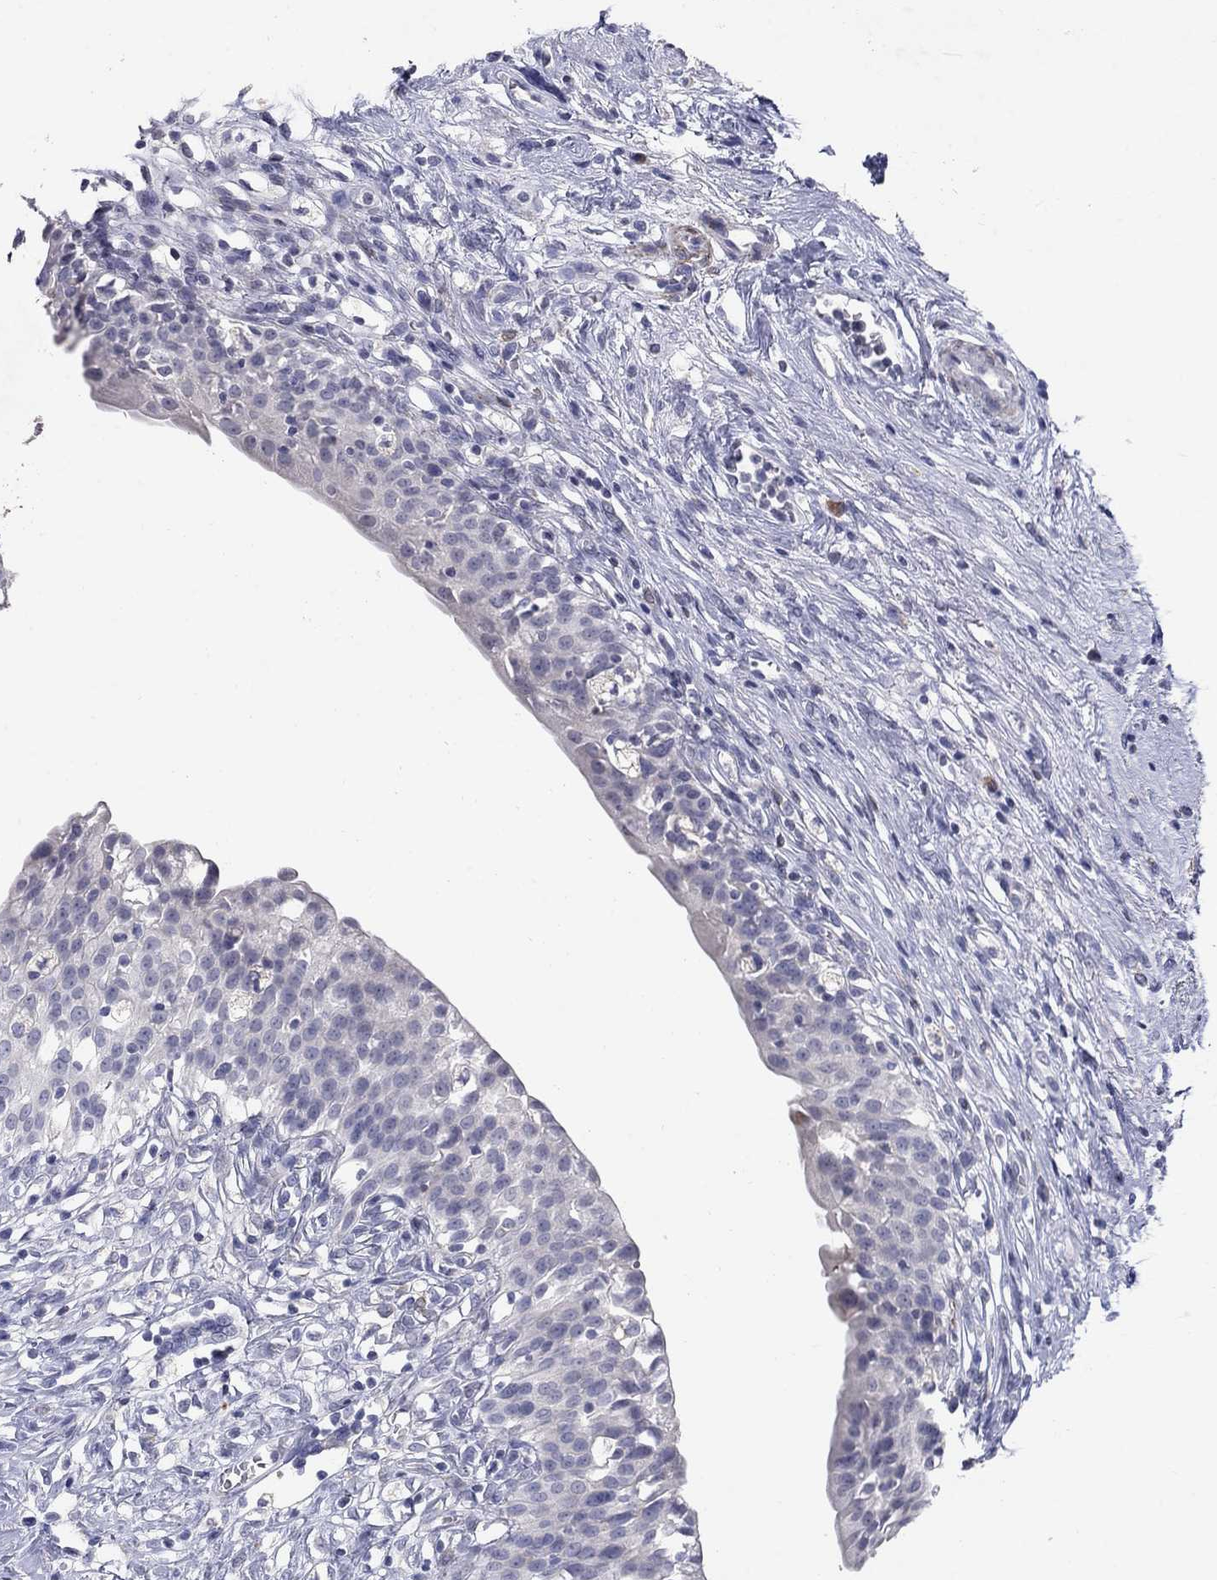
{"staining": {"intensity": "negative", "quantity": "none", "location": "none"}, "tissue": "urinary bladder", "cell_type": "Urothelial cells", "image_type": "normal", "snomed": [{"axis": "morphology", "description": "Normal tissue, NOS"}, {"axis": "topography", "description": "Urinary bladder"}], "caption": "Immunohistochemistry of benign human urinary bladder reveals no staining in urothelial cells.", "gene": "NTRK2", "patient": {"sex": "male", "age": 76}}